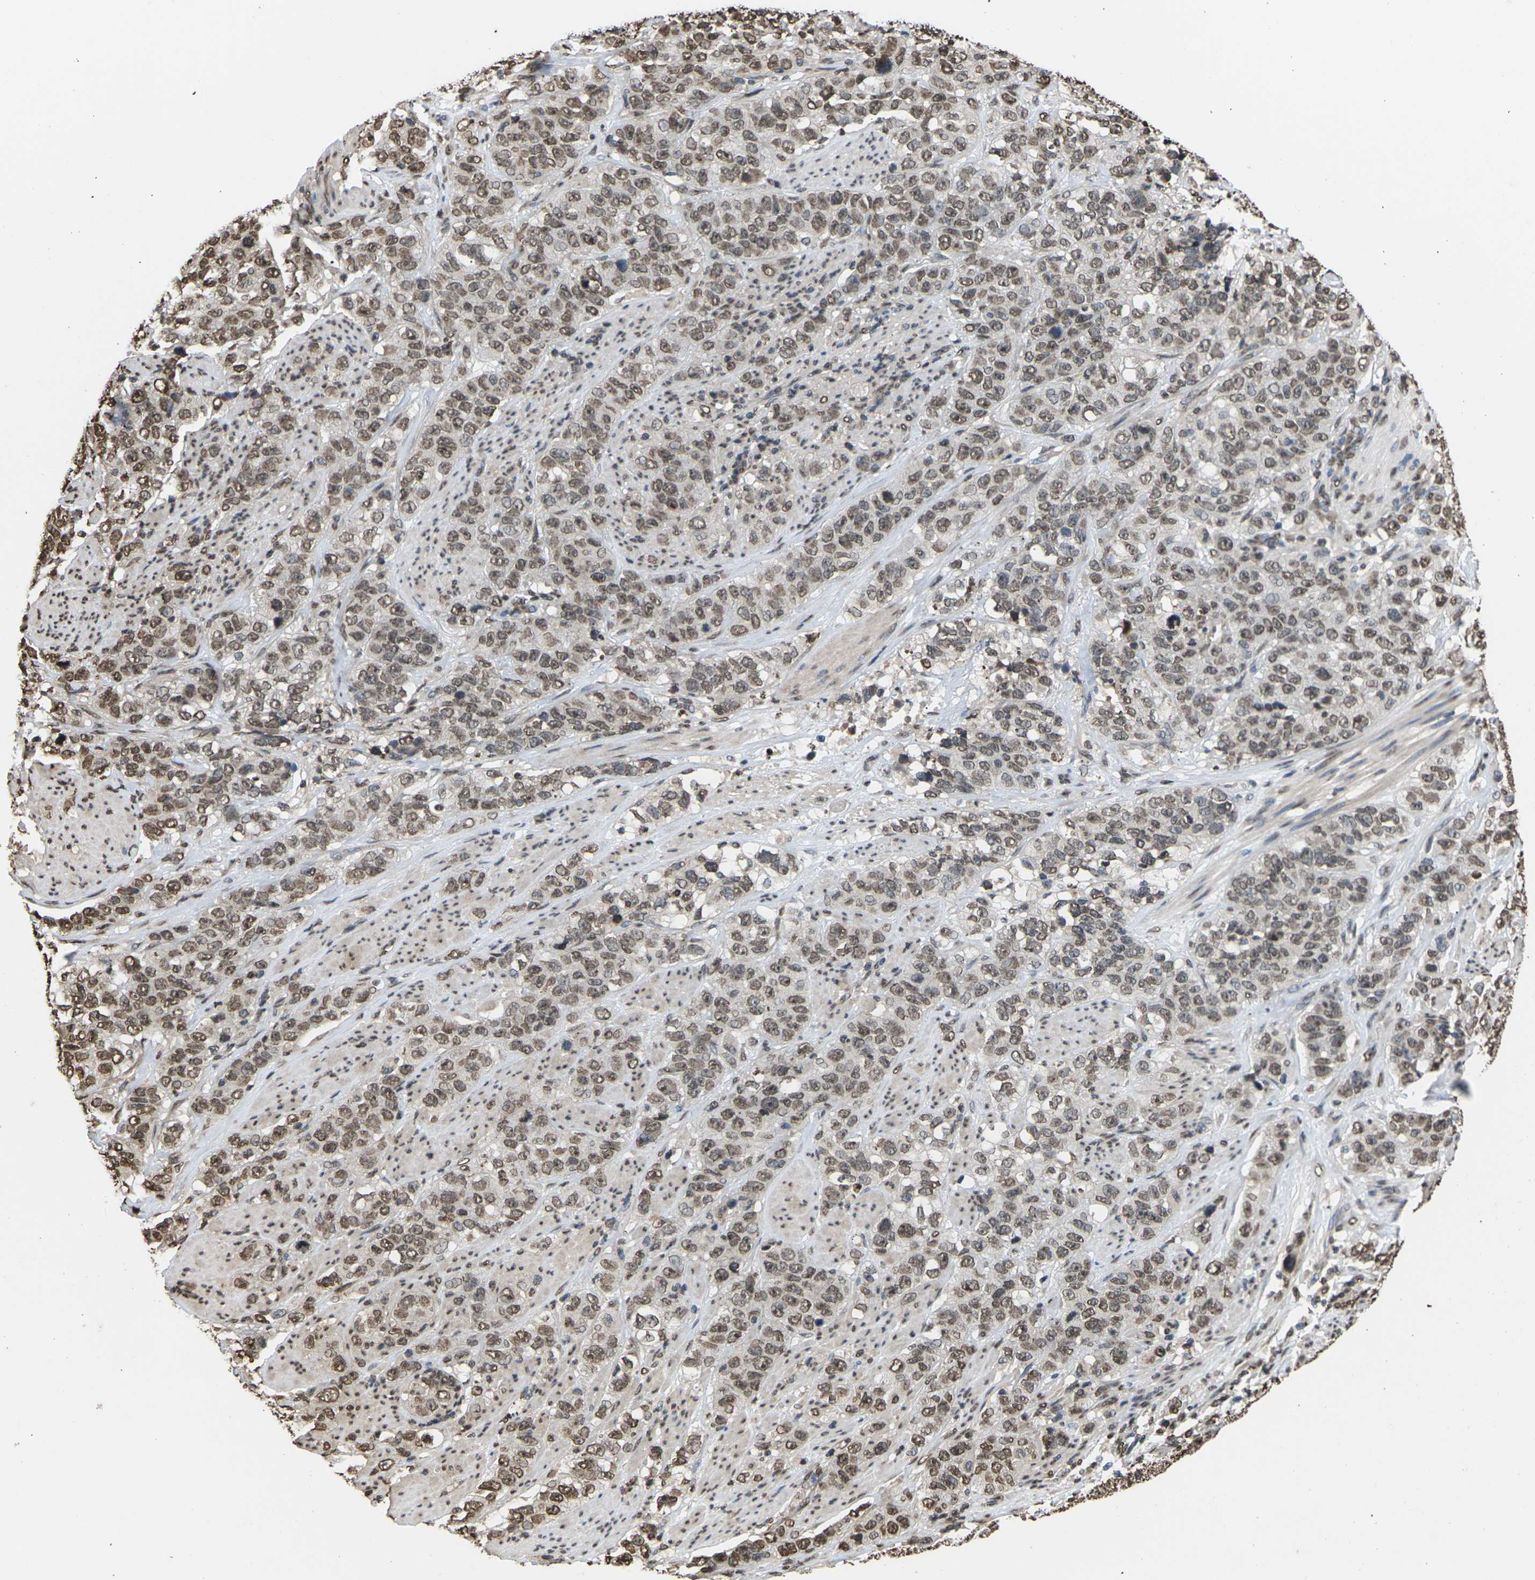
{"staining": {"intensity": "moderate", "quantity": ">75%", "location": "nuclear"}, "tissue": "stomach cancer", "cell_type": "Tumor cells", "image_type": "cancer", "snomed": [{"axis": "morphology", "description": "Adenocarcinoma, NOS"}, {"axis": "topography", "description": "Stomach"}], "caption": "Tumor cells show medium levels of moderate nuclear positivity in about >75% of cells in stomach cancer. (Stains: DAB (3,3'-diaminobenzidine) in brown, nuclei in blue, Microscopy: brightfield microscopy at high magnification).", "gene": "EMSY", "patient": {"sex": "male", "age": 48}}